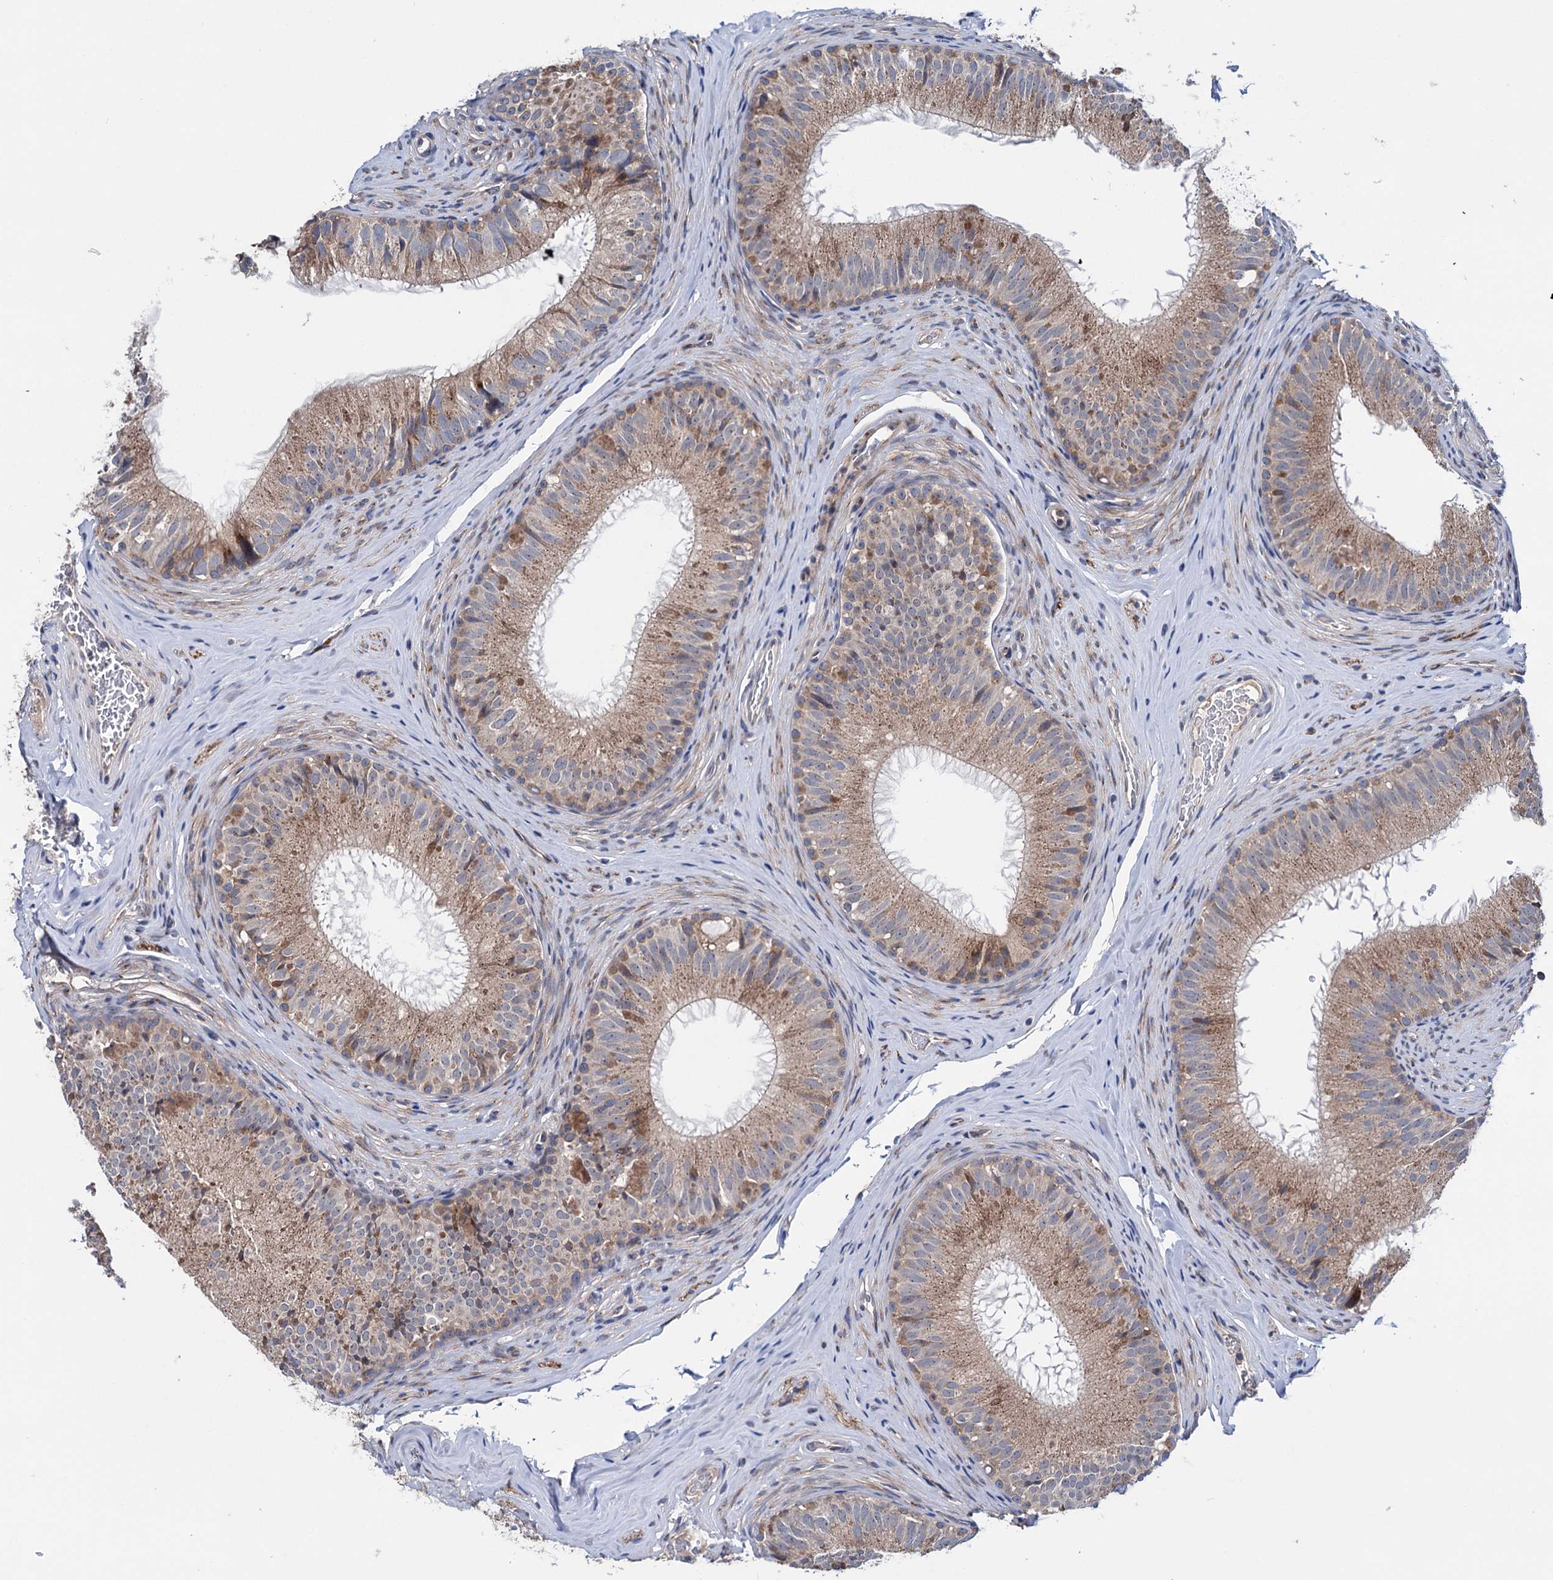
{"staining": {"intensity": "moderate", "quantity": "25%-75%", "location": "cytoplasmic/membranous"}, "tissue": "epididymis", "cell_type": "Glandular cells", "image_type": "normal", "snomed": [{"axis": "morphology", "description": "Normal tissue, NOS"}, {"axis": "topography", "description": "Epididymis"}], "caption": "Glandular cells exhibit medium levels of moderate cytoplasmic/membranous staining in approximately 25%-75% of cells in benign human epididymis. (DAB (3,3'-diaminobenzidine) IHC with brightfield microscopy, high magnification).", "gene": "EYA4", "patient": {"sex": "male", "age": 34}}